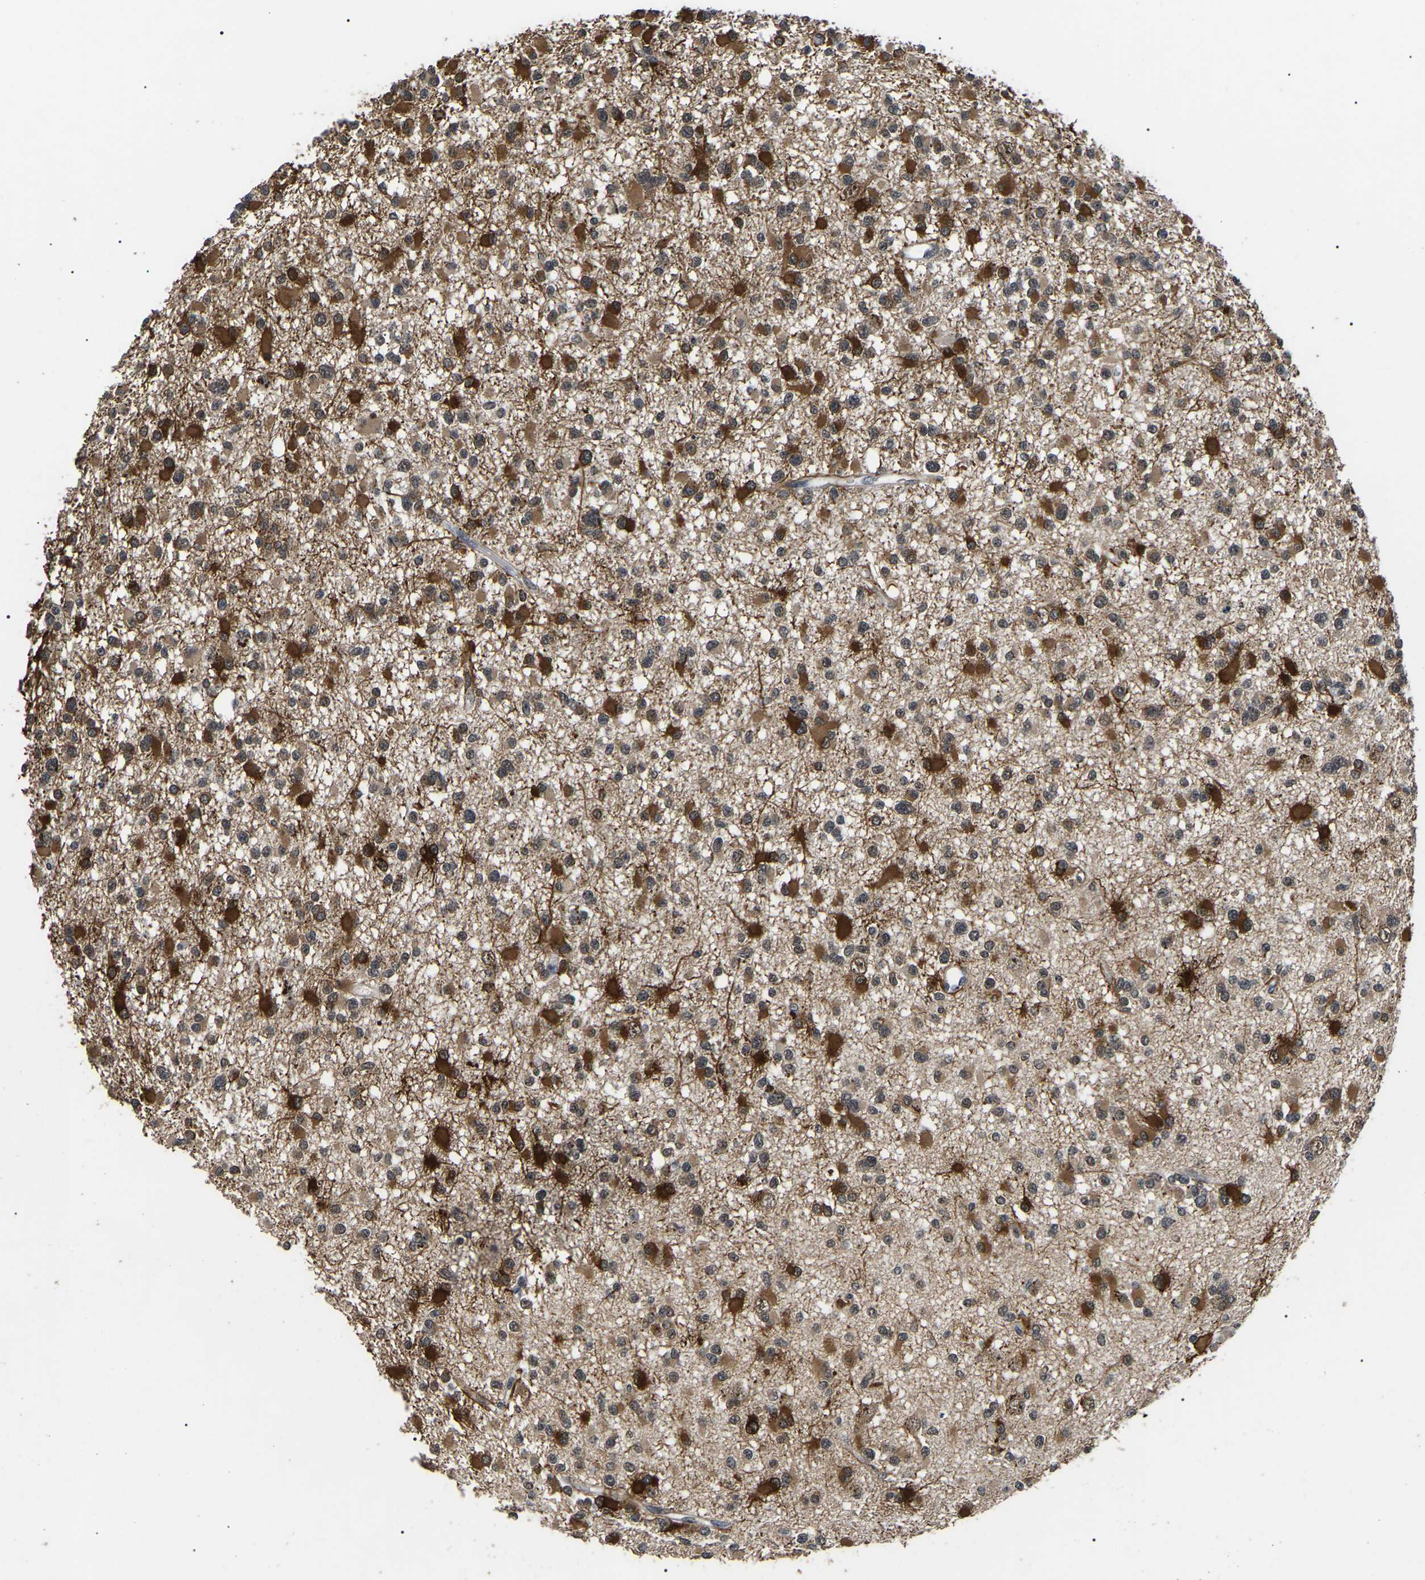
{"staining": {"intensity": "strong", "quantity": ">75%", "location": "cytoplasmic/membranous"}, "tissue": "glioma", "cell_type": "Tumor cells", "image_type": "cancer", "snomed": [{"axis": "morphology", "description": "Glioma, malignant, Low grade"}, {"axis": "topography", "description": "Brain"}], "caption": "Protein staining of glioma tissue shows strong cytoplasmic/membranous positivity in approximately >75% of tumor cells.", "gene": "PPM1E", "patient": {"sex": "female", "age": 22}}